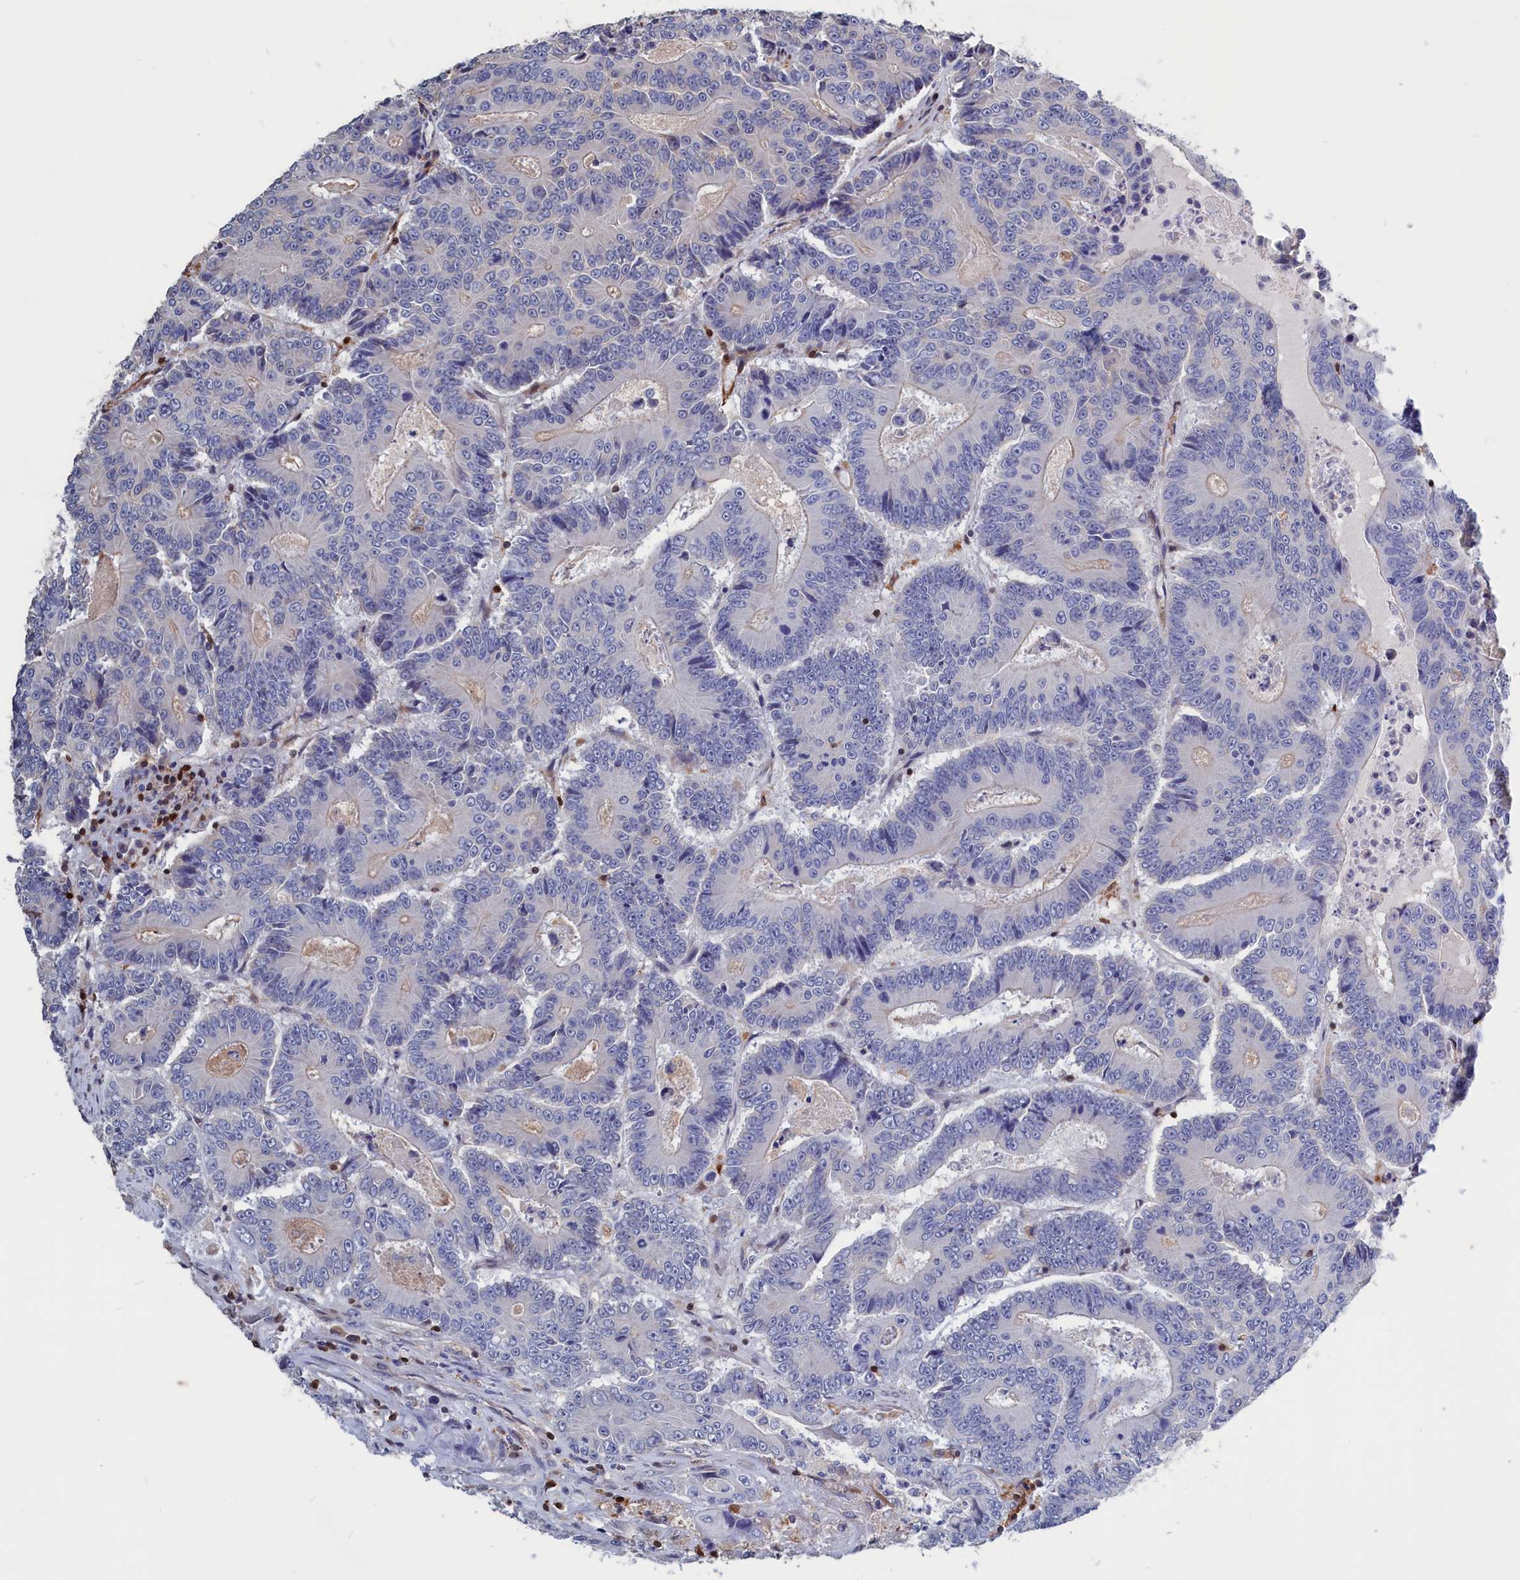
{"staining": {"intensity": "weak", "quantity": "<25%", "location": "cytoplasmic/membranous"}, "tissue": "colorectal cancer", "cell_type": "Tumor cells", "image_type": "cancer", "snomed": [{"axis": "morphology", "description": "Adenocarcinoma, NOS"}, {"axis": "topography", "description": "Colon"}], "caption": "DAB immunohistochemical staining of human colorectal cancer (adenocarcinoma) displays no significant positivity in tumor cells. The staining is performed using DAB (3,3'-diaminobenzidine) brown chromogen with nuclei counter-stained in using hematoxylin.", "gene": "CRIP1", "patient": {"sex": "male", "age": 83}}